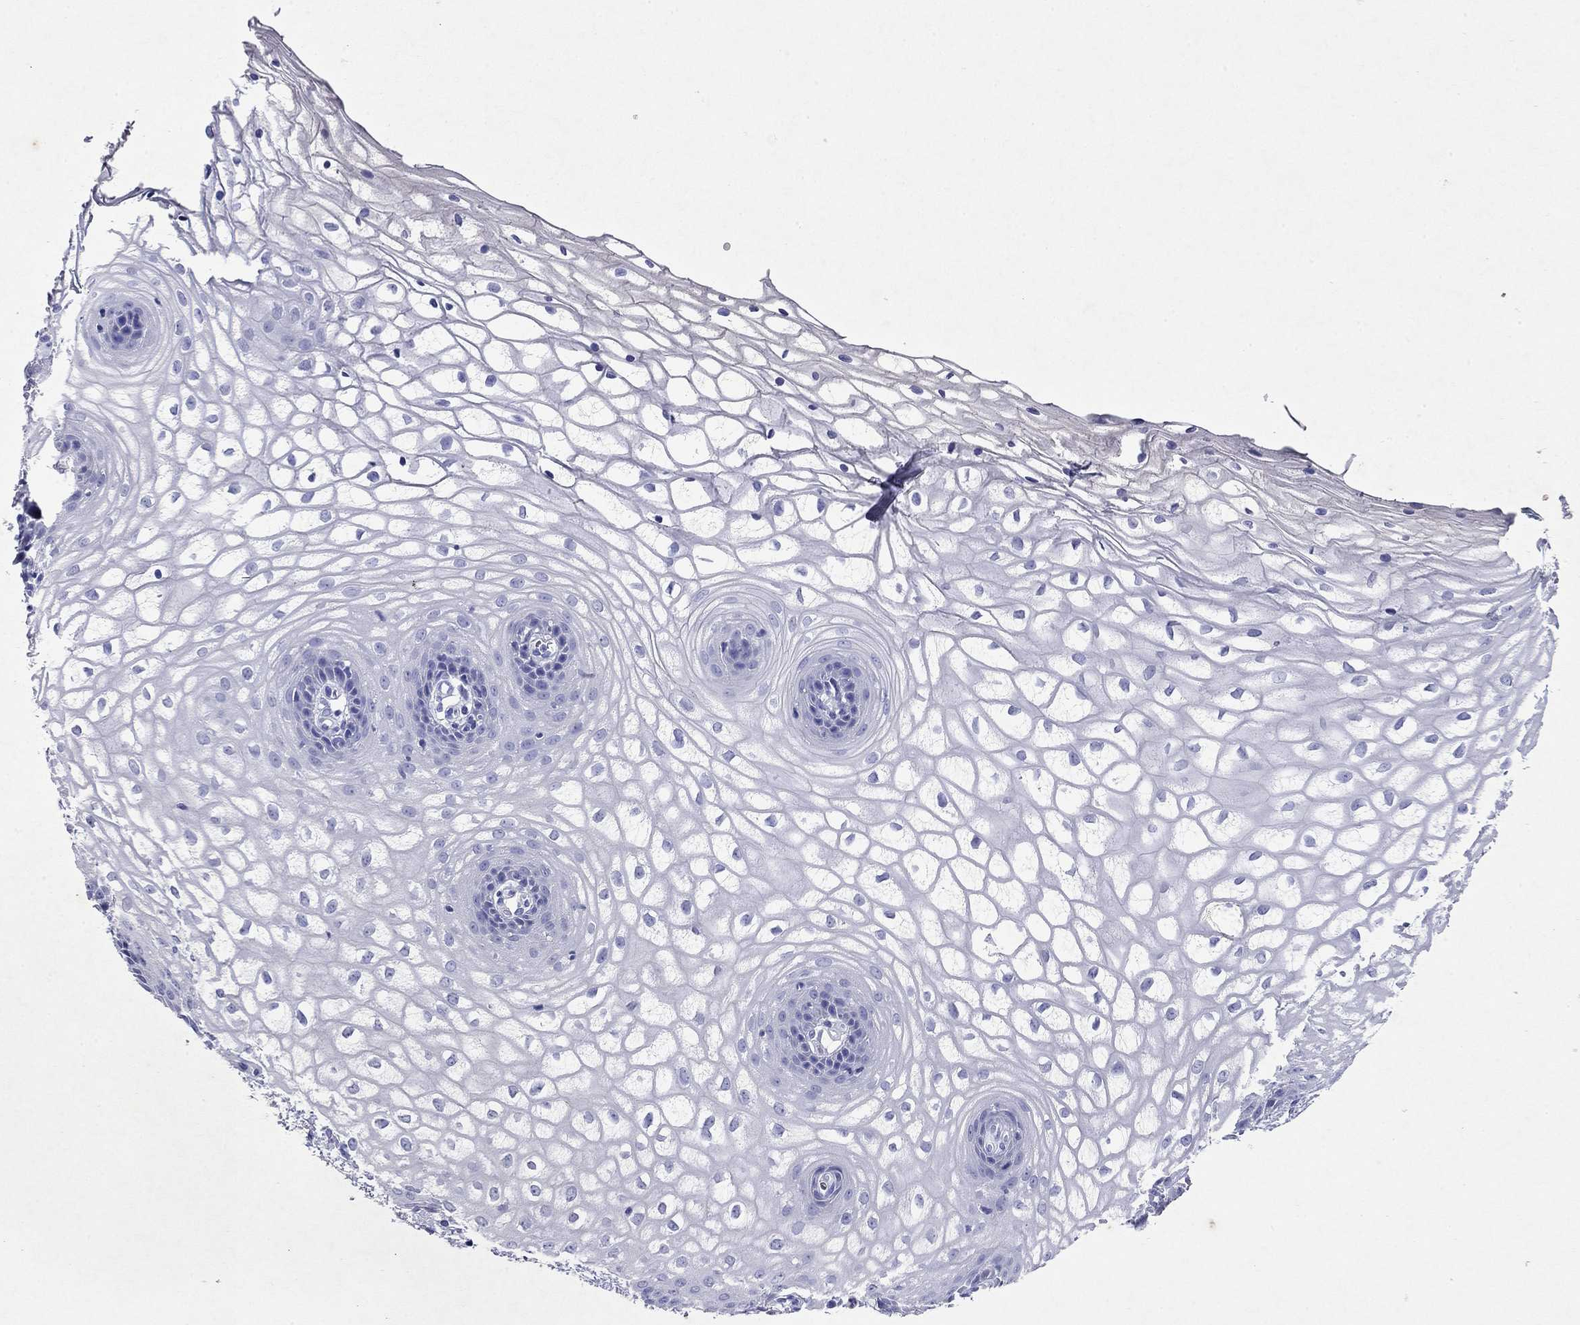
{"staining": {"intensity": "negative", "quantity": "none", "location": "none"}, "tissue": "vagina", "cell_type": "Squamous epithelial cells", "image_type": "normal", "snomed": [{"axis": "morphology", "description": "Normal tissue, NOS"}, {"axis": "topography", "description": "Vagina"}], "caption": "Squamous epithelial cells show no significant protein staining in benign vagina. (DAB (3,3'-diaminobenzidine) immunohistochemistry, high magnification).", "gene": "ARMC12", "patient": {"sex": "female", "age": 34}}